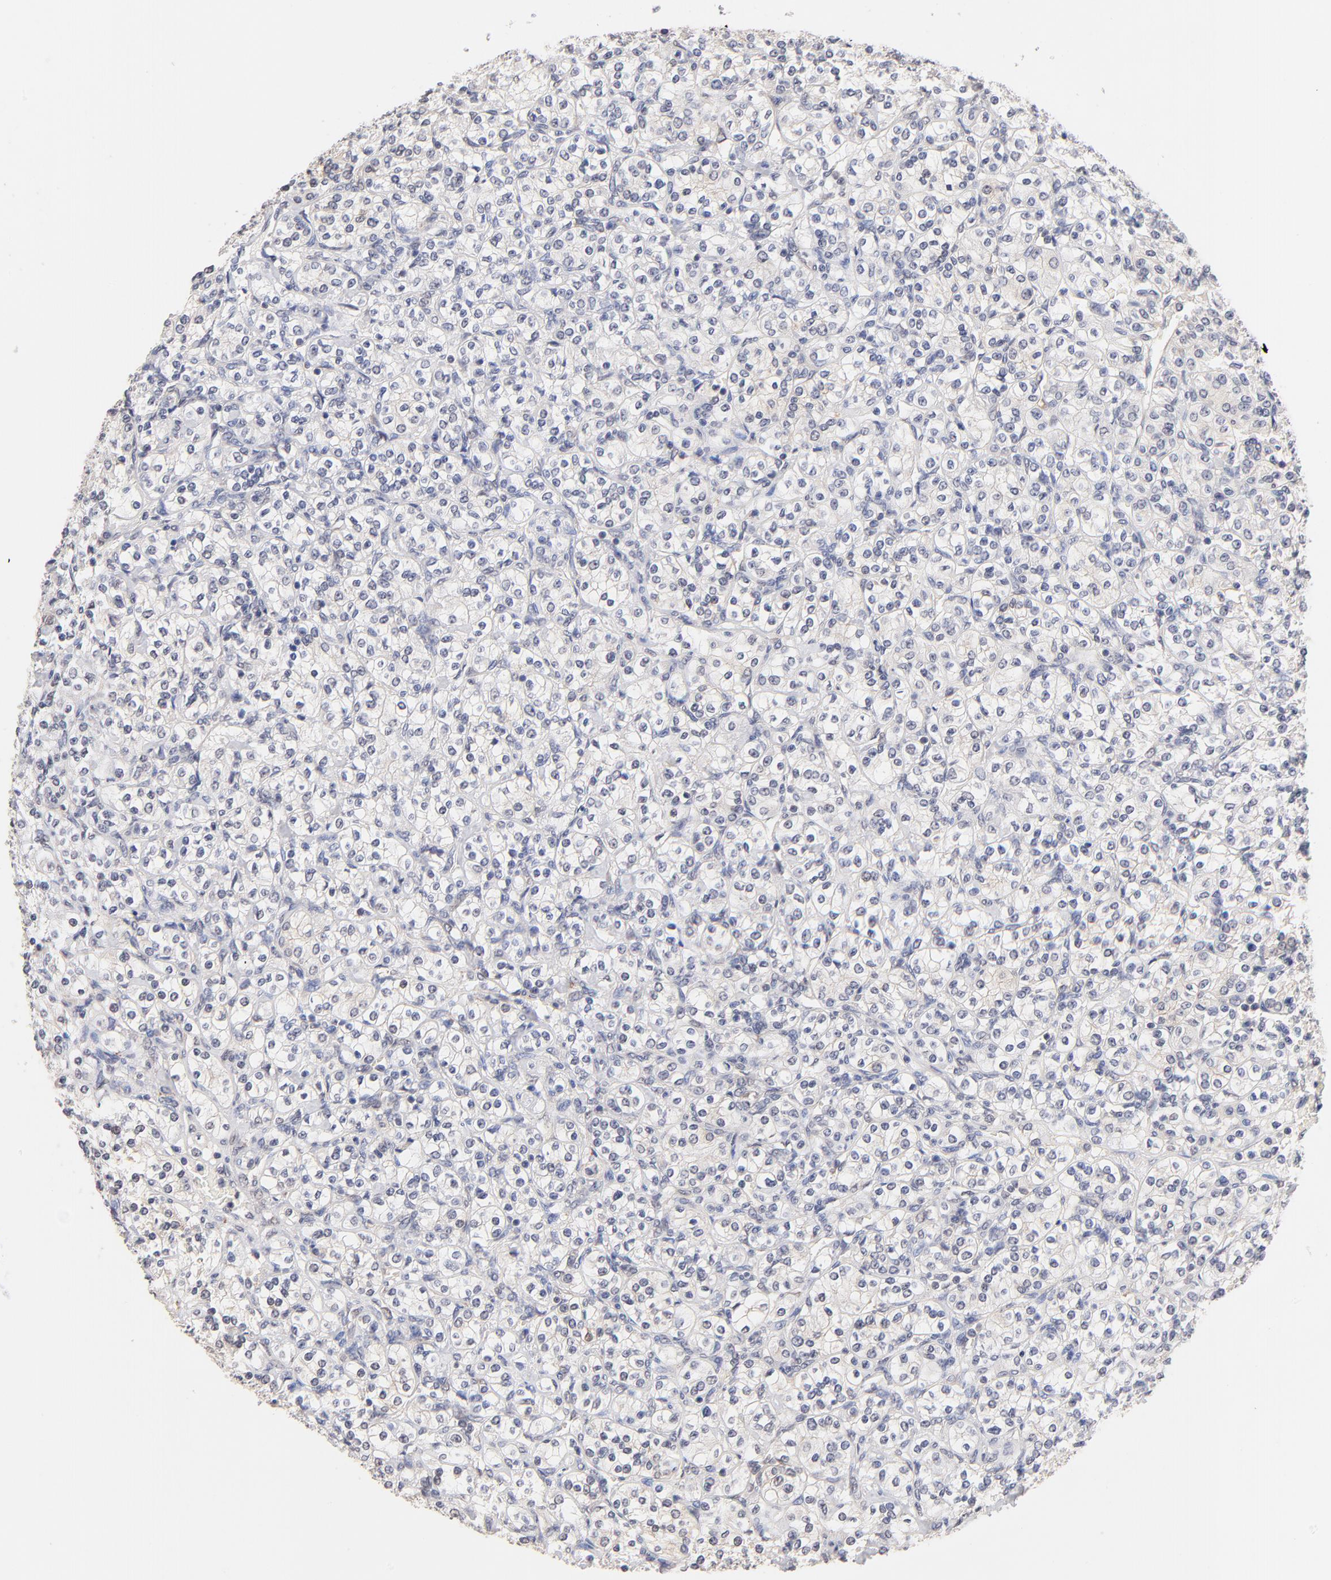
{"staining": {"intensity": "negative", "quantity": "none", "location": "none"}, "tissue": "renal cancer", "cell_type": "Tumor cells", "image_type": "cancer", "snomed": [{"axis": "morphology", "description": "Adenocarcinoma, NOS"}, {"axis": "topography", "description": "Kidney"}], "caption": "An IHC micrograph of renal adenocarcinoma is shown. There is no staining in tumor cells of renal adenocarcinoma.", "gene": "RIBC2", "patient": {"sex": "male", "age": 77}}